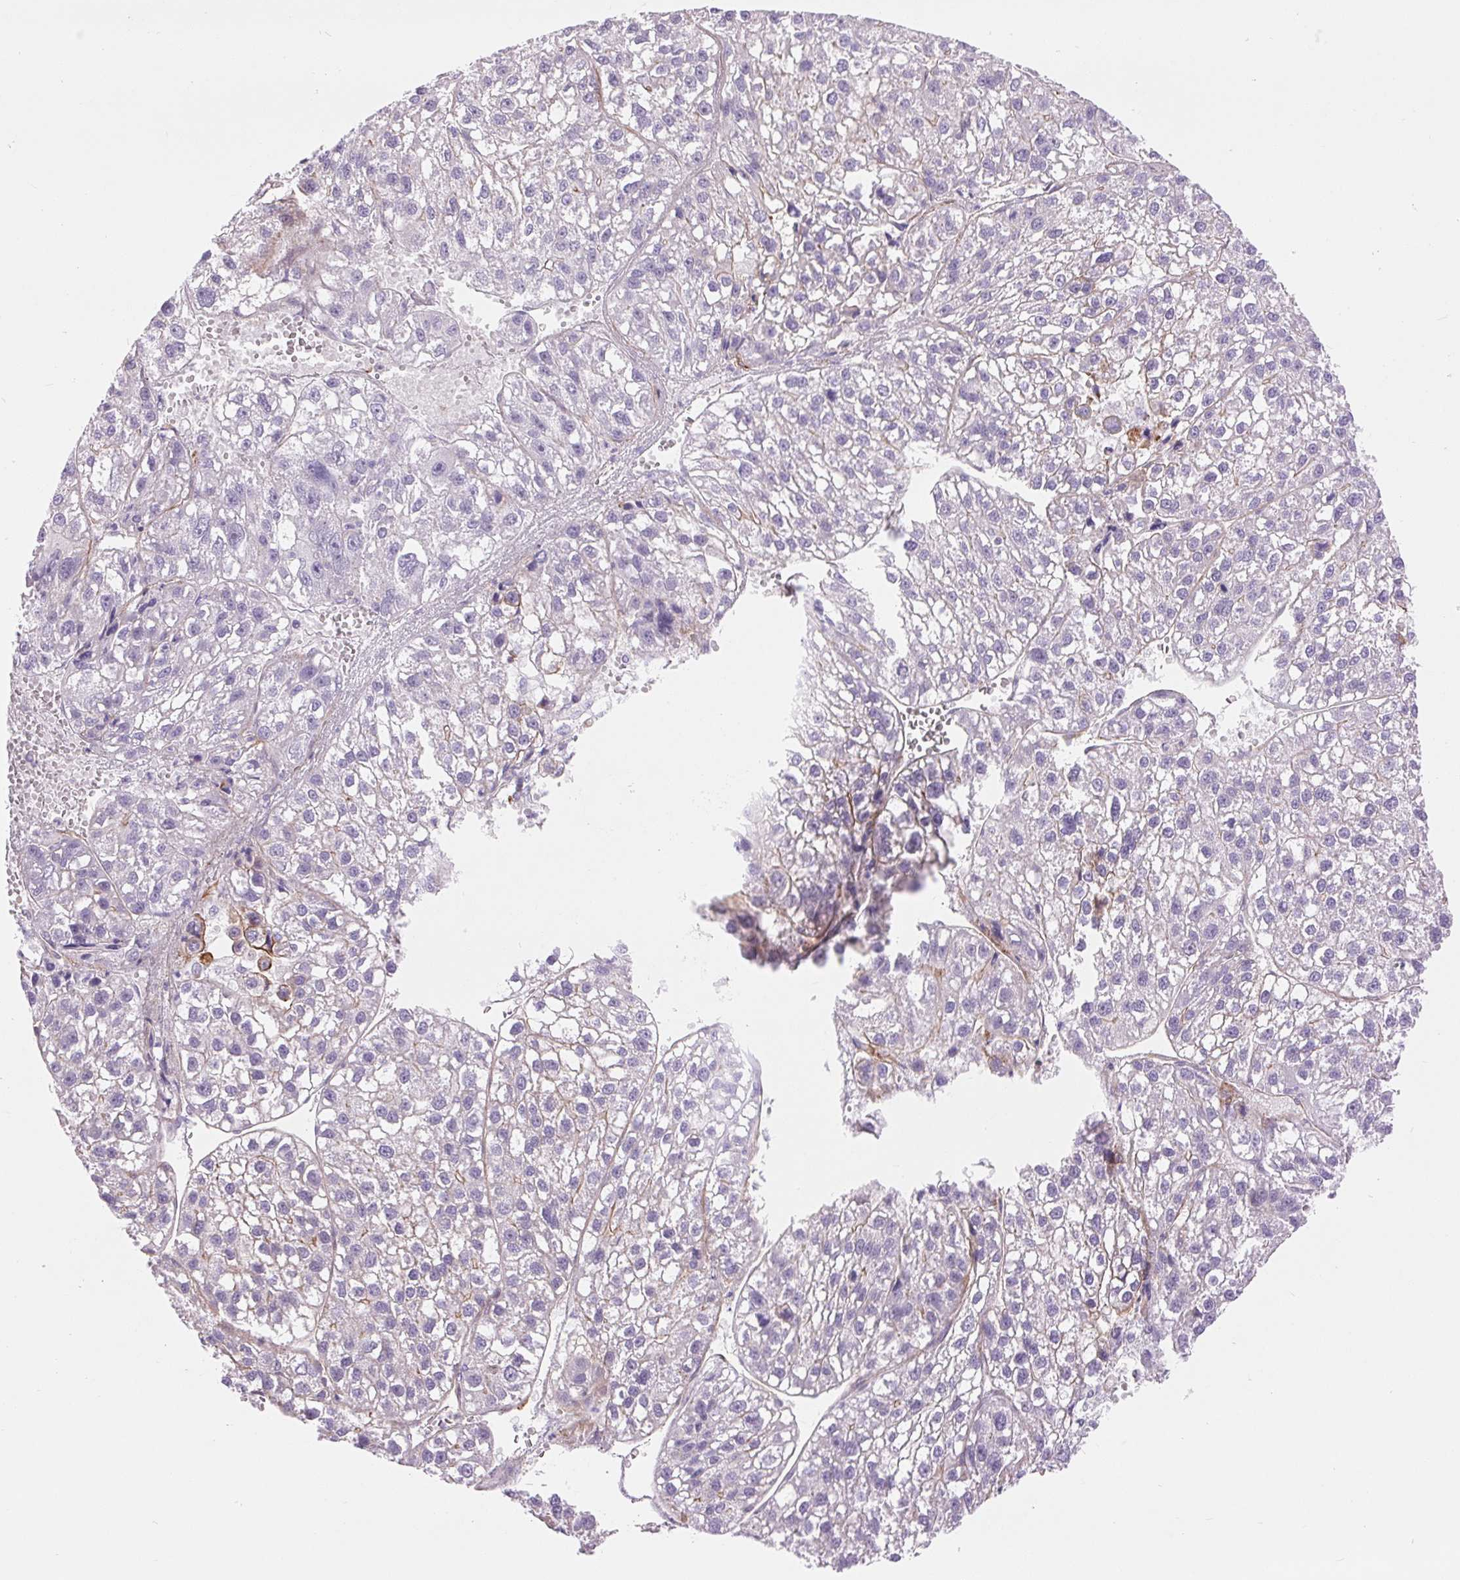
{"staining": {"intensity": "negative", "quantity": "none", "location": "none"}, "tissue": "liver cancer", "cell_type": "Tumor cells", "image_type": "cancer", "snomed": [{"axis": "morphology", "description": "Carcinoma, Hepatocellular, NOS"}, {"axis": "topography", "description": "Liver"}], "caption": "An immunohistochemistry (IHC) photomicrograph of liver hepatocellular carcinoma is shown. There is no staining in tumor cells of liver hepatocellular carcinoma.", "gene": "DIXDC1", "patient": {"sex": "female", "age": 70}}